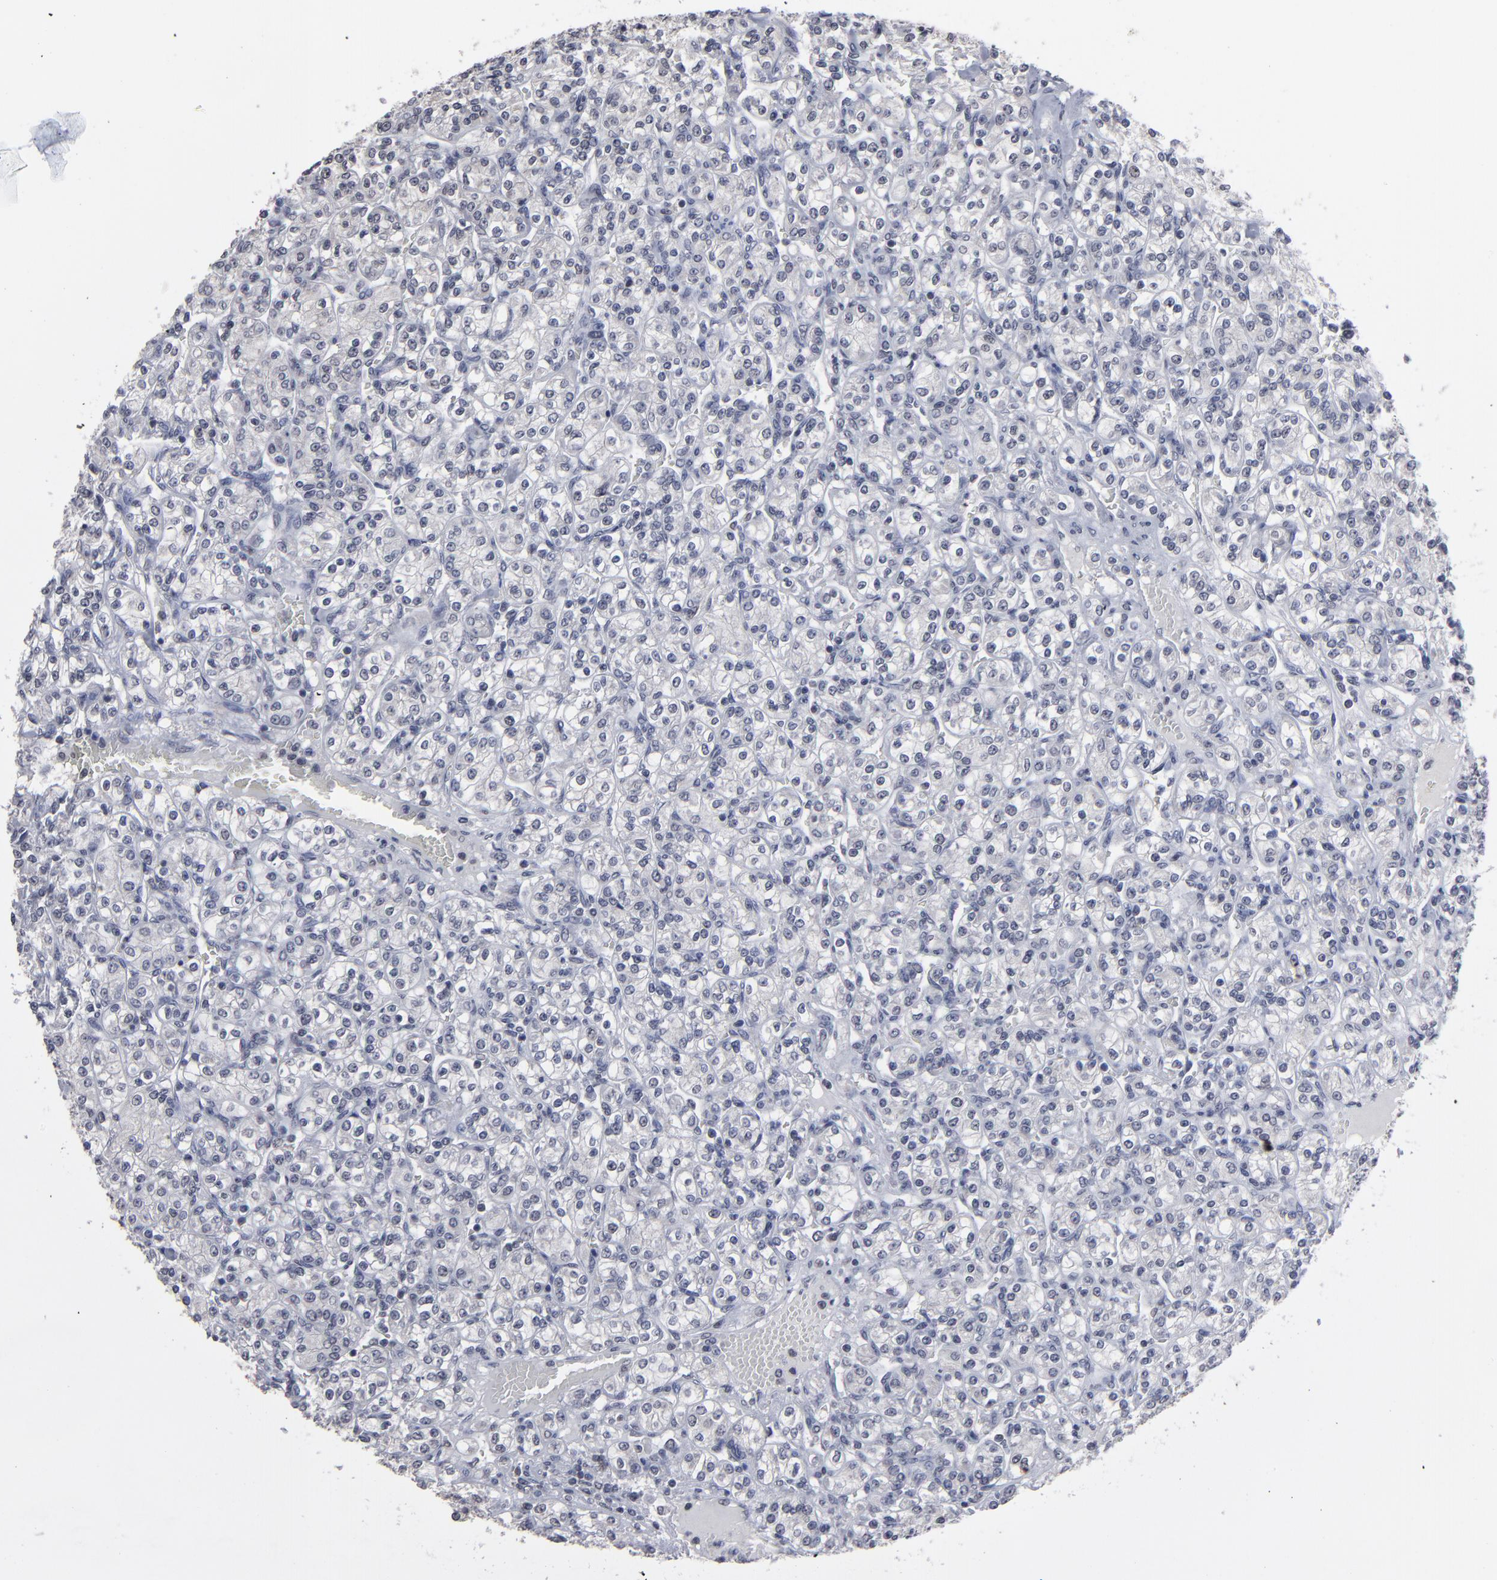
{"staining": {"intensity": "negative", "quantity": "none", "location": "none"}, "tissue": "renal cancer", "cell_type": "Tumor cells", "image_type": "cancer", "snomed": [{"axis": "morphology", "description": "Adenocarcinoma, NOS"}, {"axis": "topography", "description": "Kidney"}], "caption": "DAB (3,3'-diaminobenzidine) immunohistochemical staining of human renal cancer (adenocarcinoma) reveals no significant staining in tumor cells.", "gene": "SSRP1", "patient": {"sex": "male", "age": 77}}